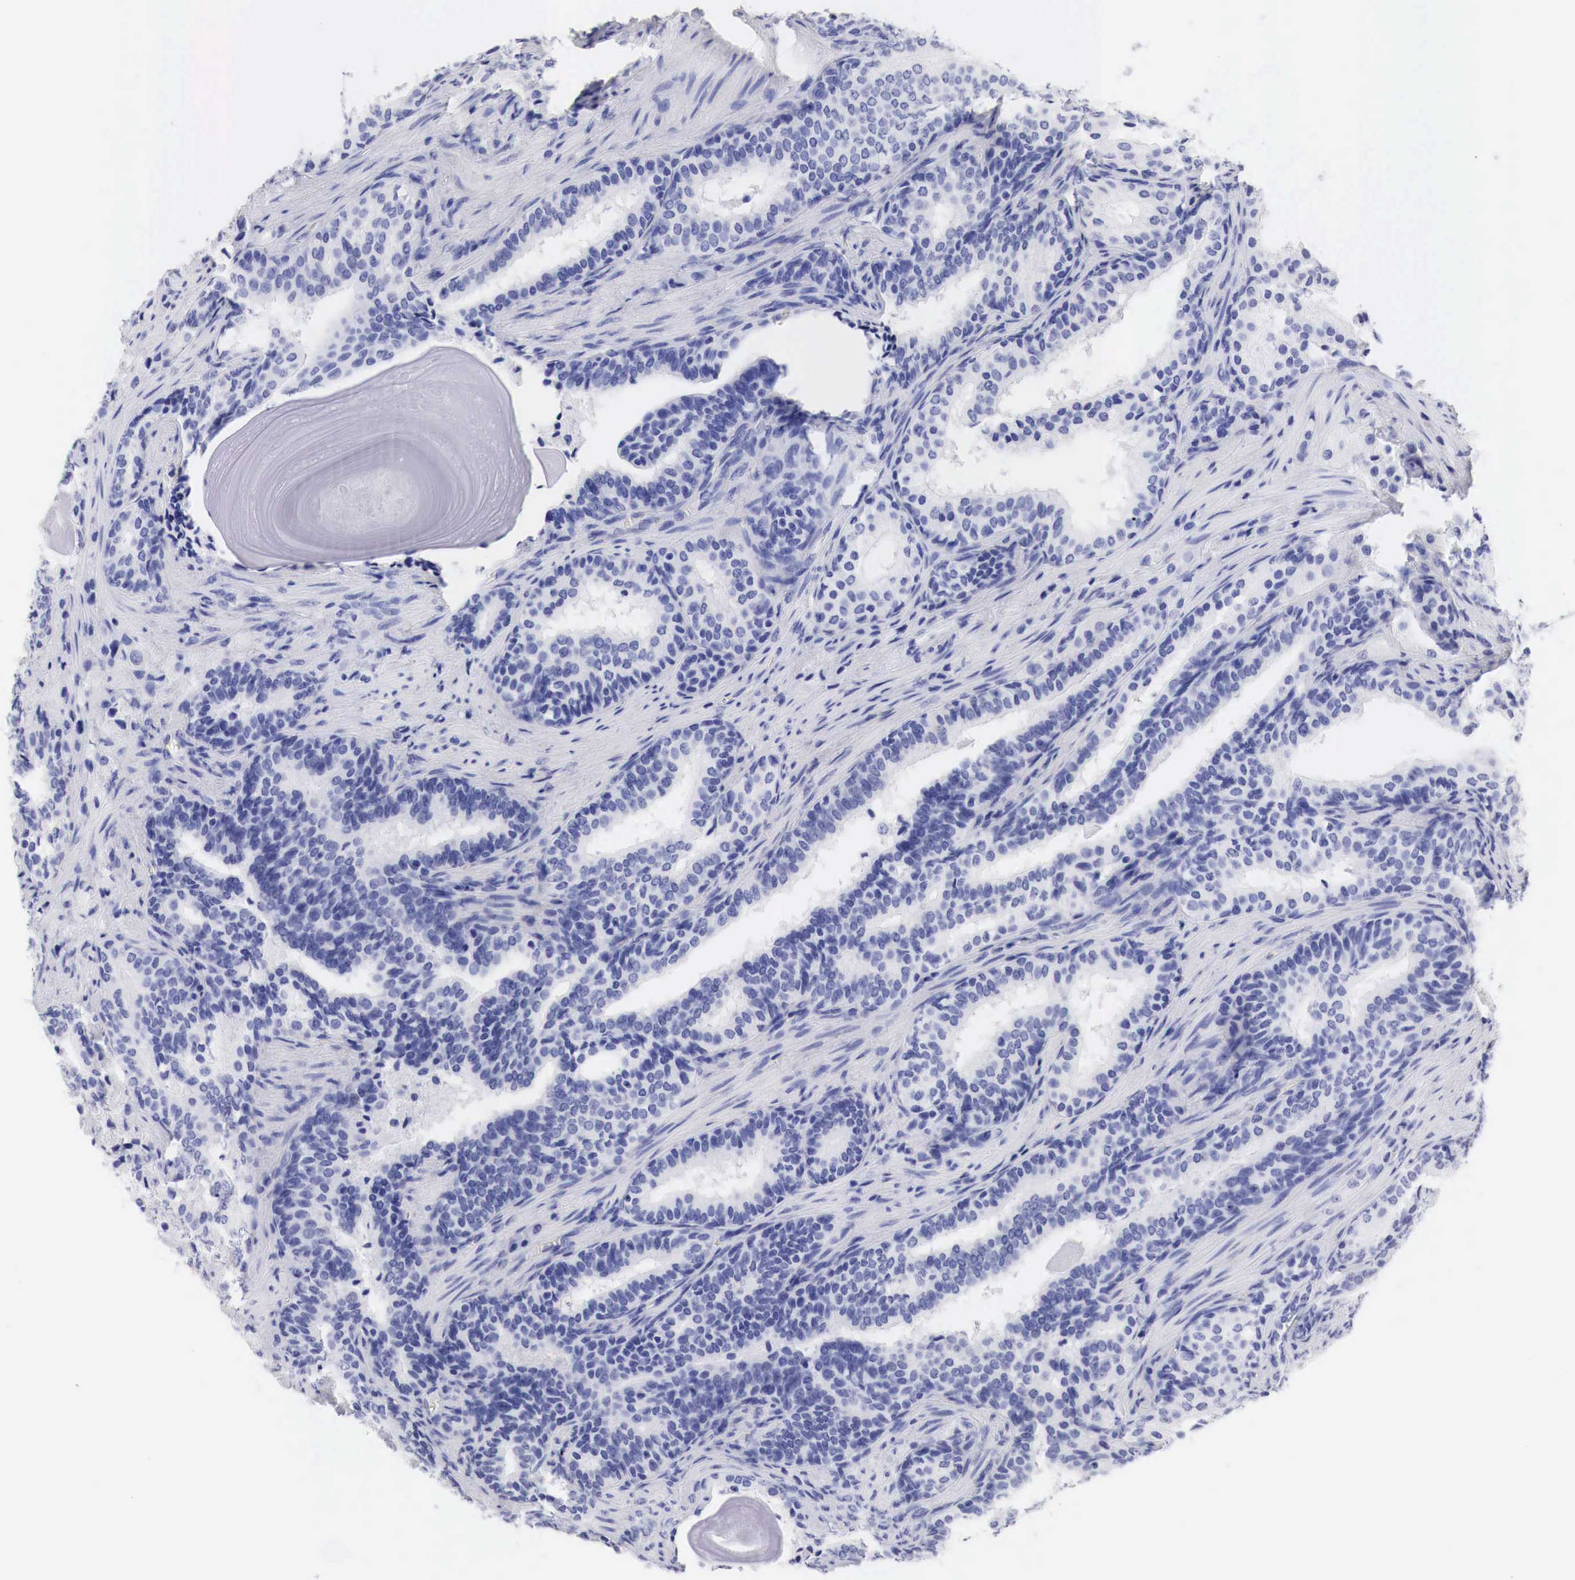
{"staining": {"intensity": "negative", "quantity": "none", "location": "none"}, "tissue": "prostate cancer", "cell_type": "Tumor cells", "image_type": "cancer", "snomed": [{"axis": "morphology", "description": "Adenocarcinoma, Medium grade"}, {"axis": "topography", "description": "Prostate"}], "caption": "A histopathology image of human medium-grade adenocarcinoma (prostate) is negative for staining in tumor cells.", "gene": "TYR", "patient": {"sex": "male", "age": 70}}